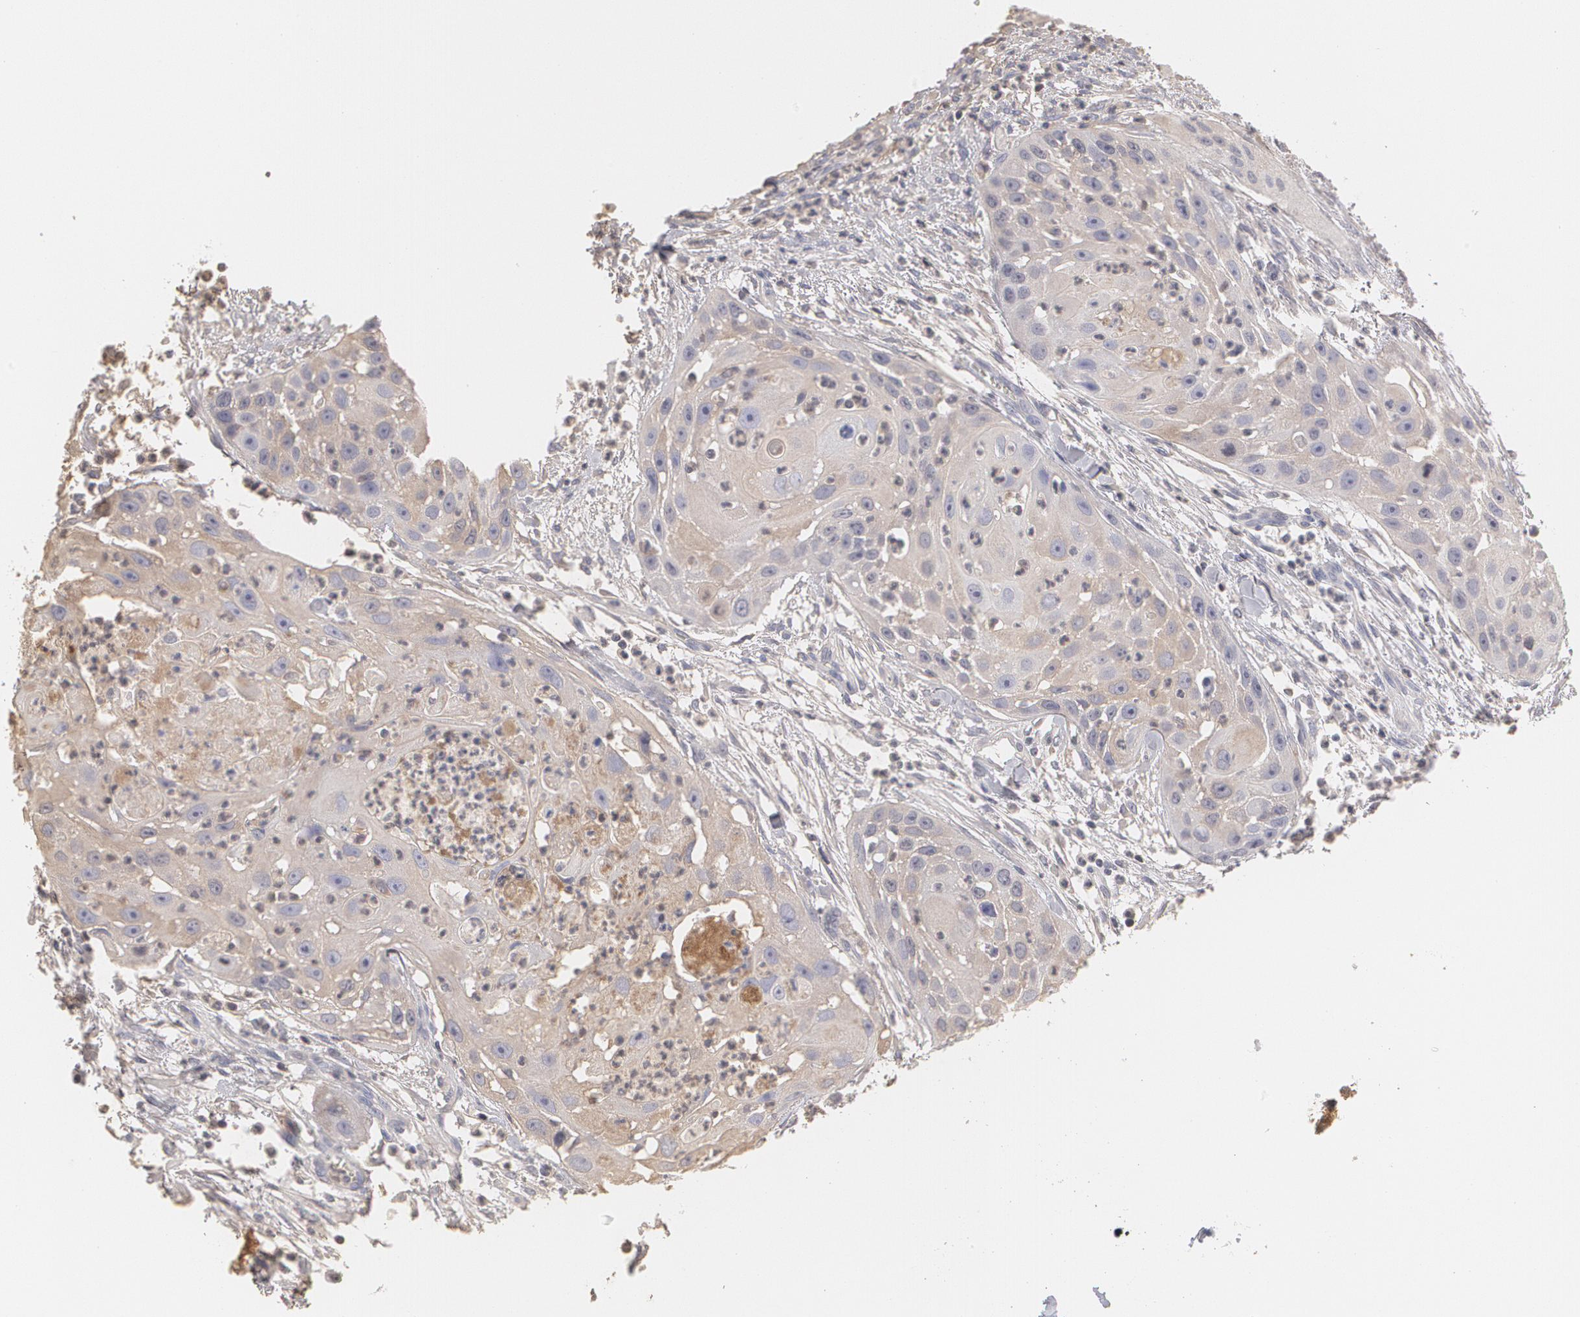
{"staining": {"intensity": "weak", "quantity": "25%-75%", "location": "cytoplasmic/membranous"}, "tissue": "head and neck cancer", "cell_type": "Tumor cells", "image_type": "cancer", "snomed": [{"axis": "morphology", "description": "Squamous cell carcinoma, NOS"}, {"axis": "topography", "description": "Head-Neck"}], "caption": "A brown stain shows weak cytoplasmic/membranous expression of a protein in head and neck squamous cell carcinoma tumor cells.", "gene": "SERPINA1", "patient": {"sex": "male", "age": 64}}